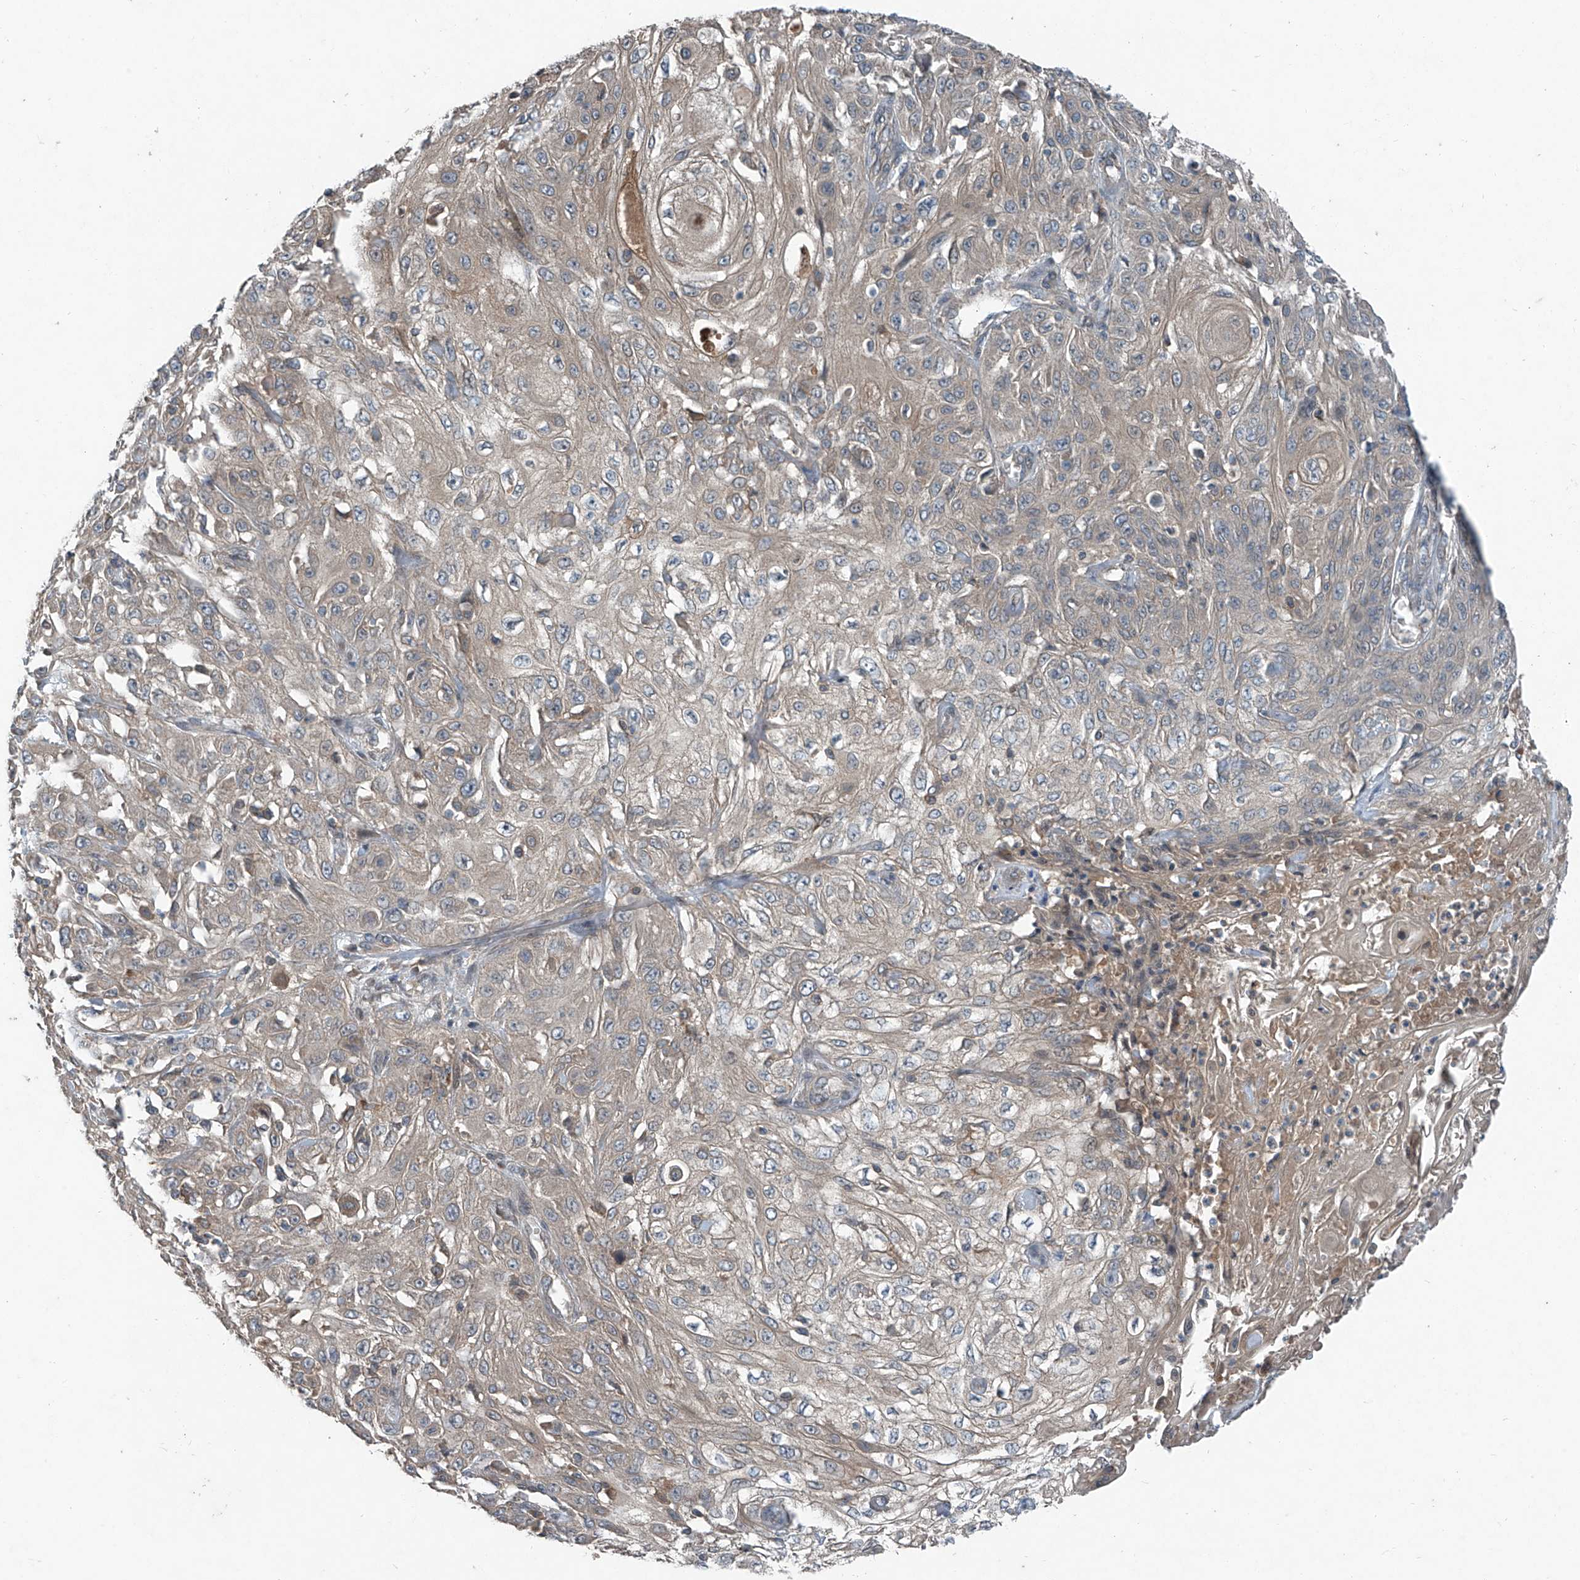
{"staining": {"intensity": "weak", "quantity": "<25%", "location": "cytoplasmic/membranous"}, "tissue": "skin cancer", "cell_type": "Tumor cells", "image_type": "cancer", "snomed": [{"axis": "morphology", "description": "Squamous cell carcinoma, NOS"}, {"axis": "morphology", "description": "Squamous cell carcinoma, metastatic, NOS"}, {"axis": "topography", "description": "Skin"}, {"axis": "topography", "description": "Lymph node"}], "caption": "The image demonstrates no staining of tumor cells in skin cancer (squamous cell carcinoma).", "gene": "FOXRED2", "patient": {"sex": "male", "age": 75}}